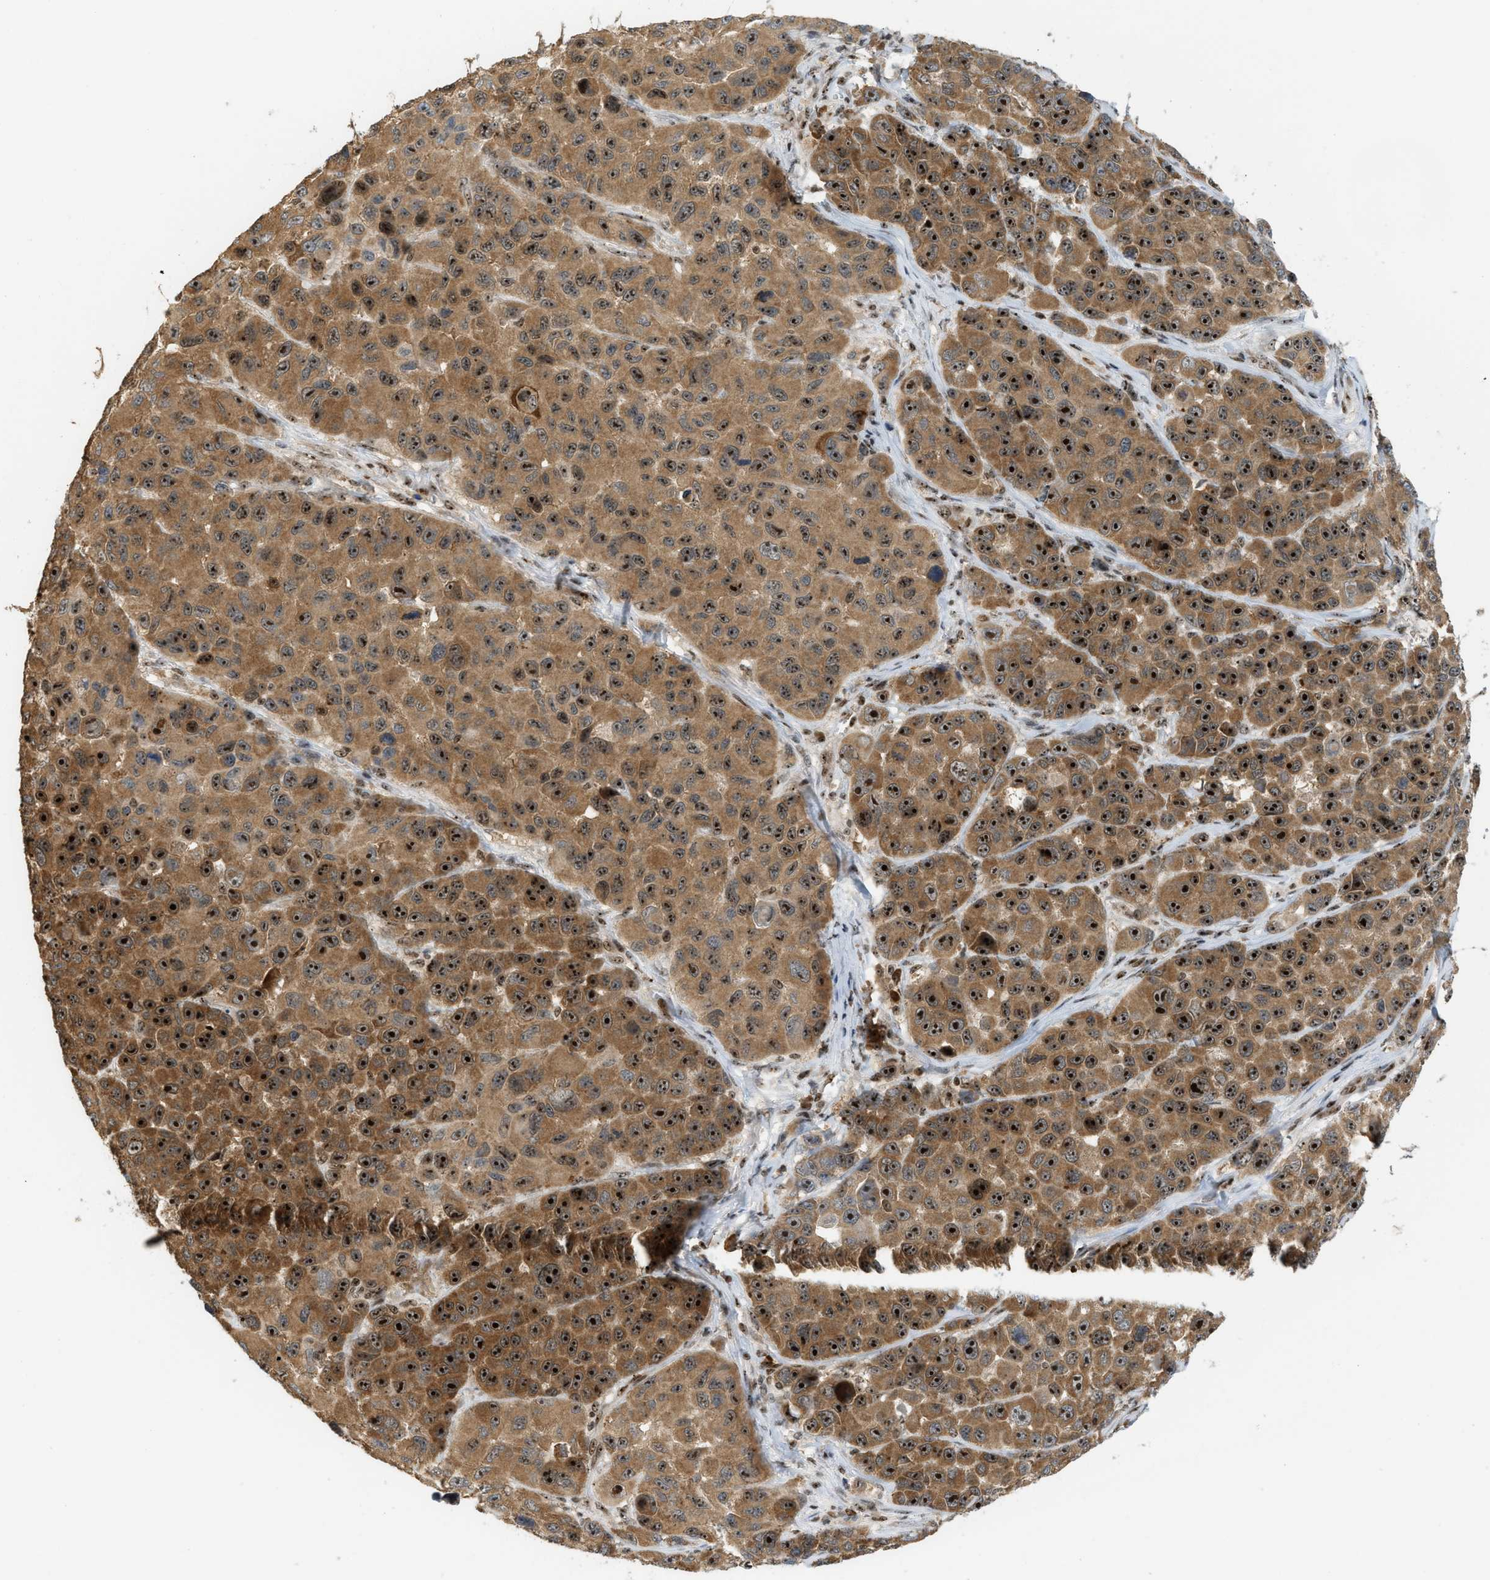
{"staining": {"intensity": "strong", "quantity": ">75%", "location": "cytoplasmic/membranous,nuclear"}, "tissue": "melanoma", "cell_type": "Tumor cells", "image_type": "cancer", "snomed": [{"axis": "morphology", "description": "Malignant melanoma, NOS"}, {"axis": "topography", "description": "Skin"}], "caption": "Human melanoma stained for a protein (brown) shows strong cytoplasmic/membranous and nuclear positive expression in about >75% of tumor cells.", "gene": "ZNF22", "patient": {"sex": "male", "age": 53}}